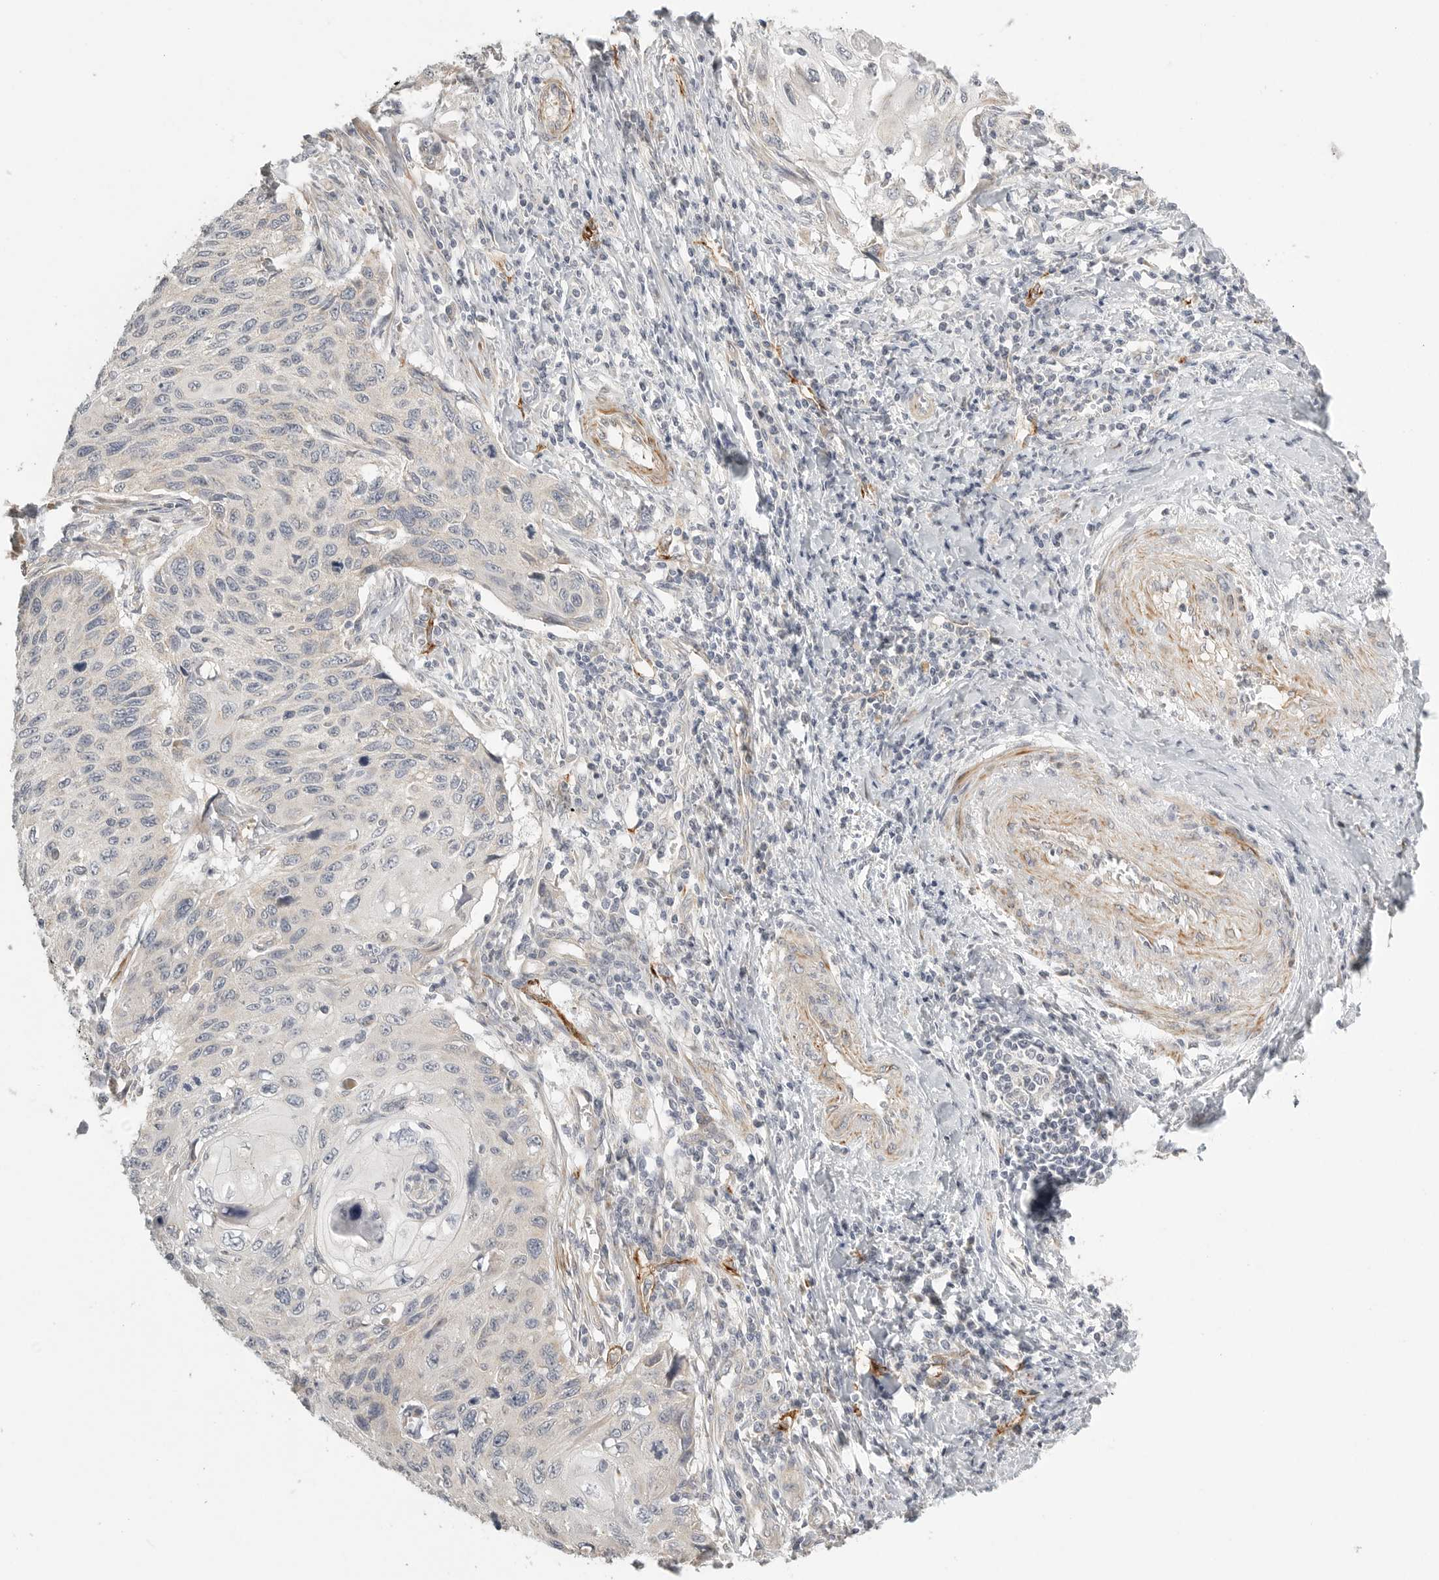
{"staining": {"intensity": "negative", "quantity": "none", "location": "none"}, "tissue": "cervical cancer", "cell_type": "Tumor cells", "image_type": "cancer", "snomed": [{"axis": "morphology", "description": "Squamous cell carcinoma, NOS"}, {"axis": "topography", "description": "Cervix"}], "caption": "An immunohistochemistry histopathology image of cervical cancer is shown. There is no staining in tumor cells of cervical cancer.", "gene": "STAB2", "patient": {"sex": "female", "age": 70}}